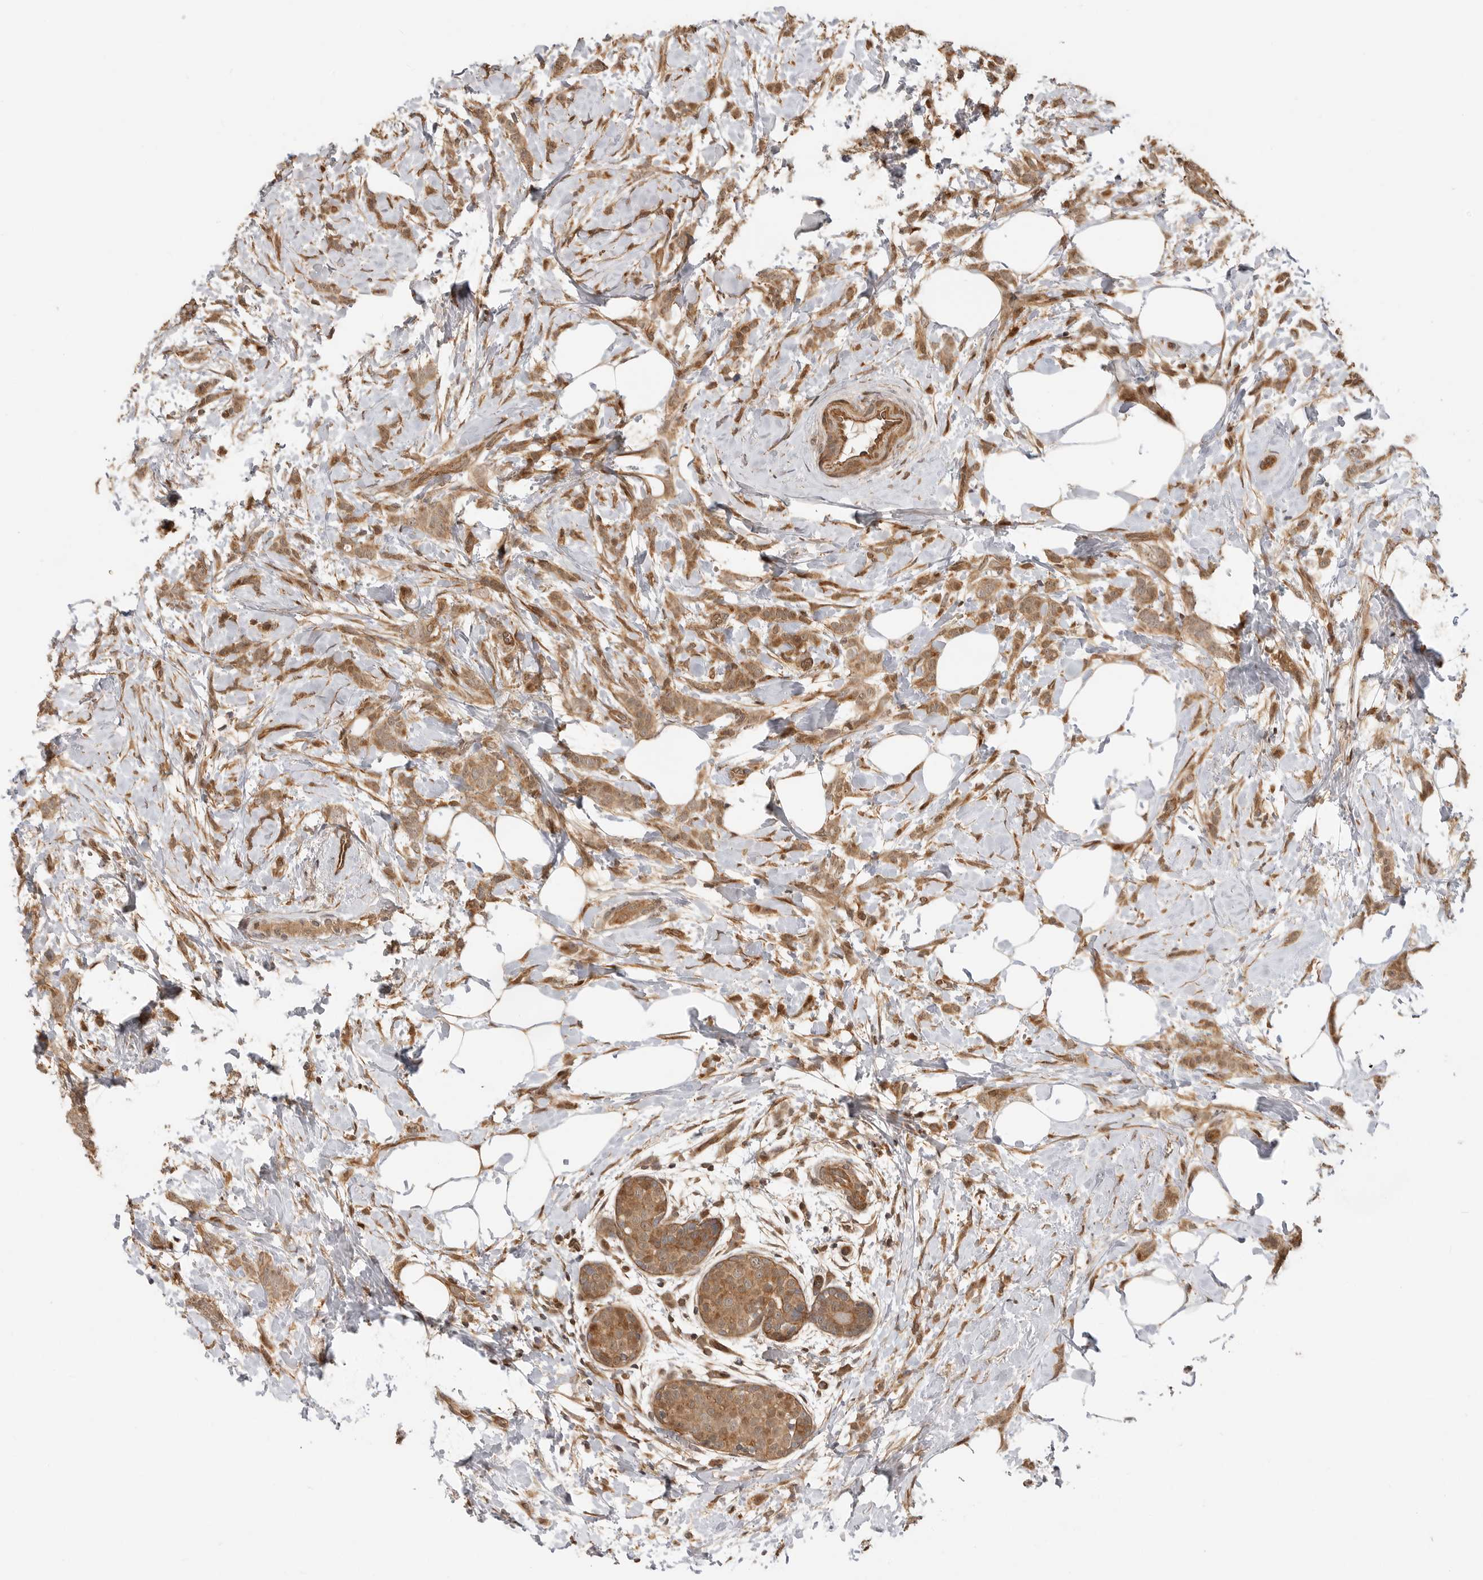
{"staining": {"intensity": "moderate", "quantity": ">75%", "location": "cytoplasmic/membranous"}, "tissue": "breast cancer", "cell_type": "Tumor cells", "image_type": "cancer", "snomed": [{"axis": "morphology", "description": "Lobular carcinoma, in situ"}, {"axis": "morphology", "description": "Lobular carcinoma"}, {"axis": "topography", "description": "Breast"}], "caption": "IHC (DAB) staining of human lobular carcinoma in situ (breast) demonstrates moderate cytoplasmic/membranous protein positivity in about >75% of tumor cells. (DAB = brown stain, brightfield microscopy at high magnification).", "gene": "ADPRS", "patient": {"sex": "female", "age": 41}}